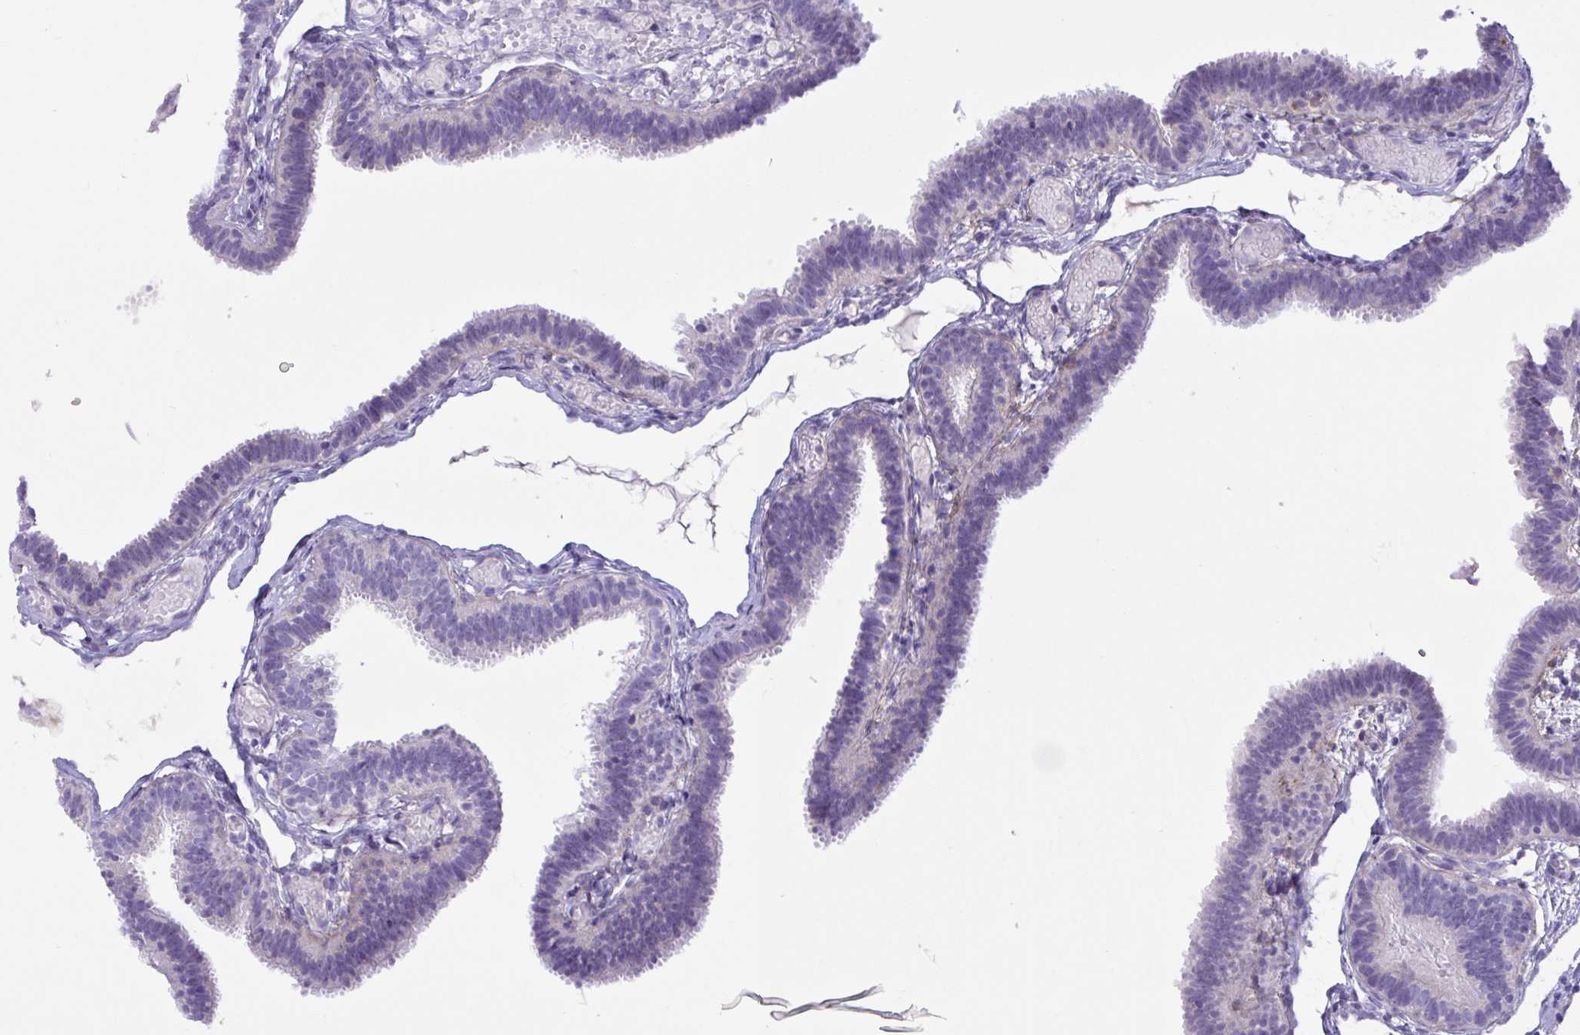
{"staining": {"intensity": "negative", "quantity": "none", "location": "none"}, "tissue": "fallopian tube", "cell_type": "Glandular cells", "image_type": "normal", "snomed": [{"axis": "morphology", "description": "Normal tissue, NOS"}, {"axis": "topography", "description": "Fallopian tube"}], "caption": "This is an immunohistochemistry (IHC) image of unremarkable human fallopian tube. There is no expression in glandular cells.", "gene": "DSC3", "patient": {"sex": "female", "age": 37}}